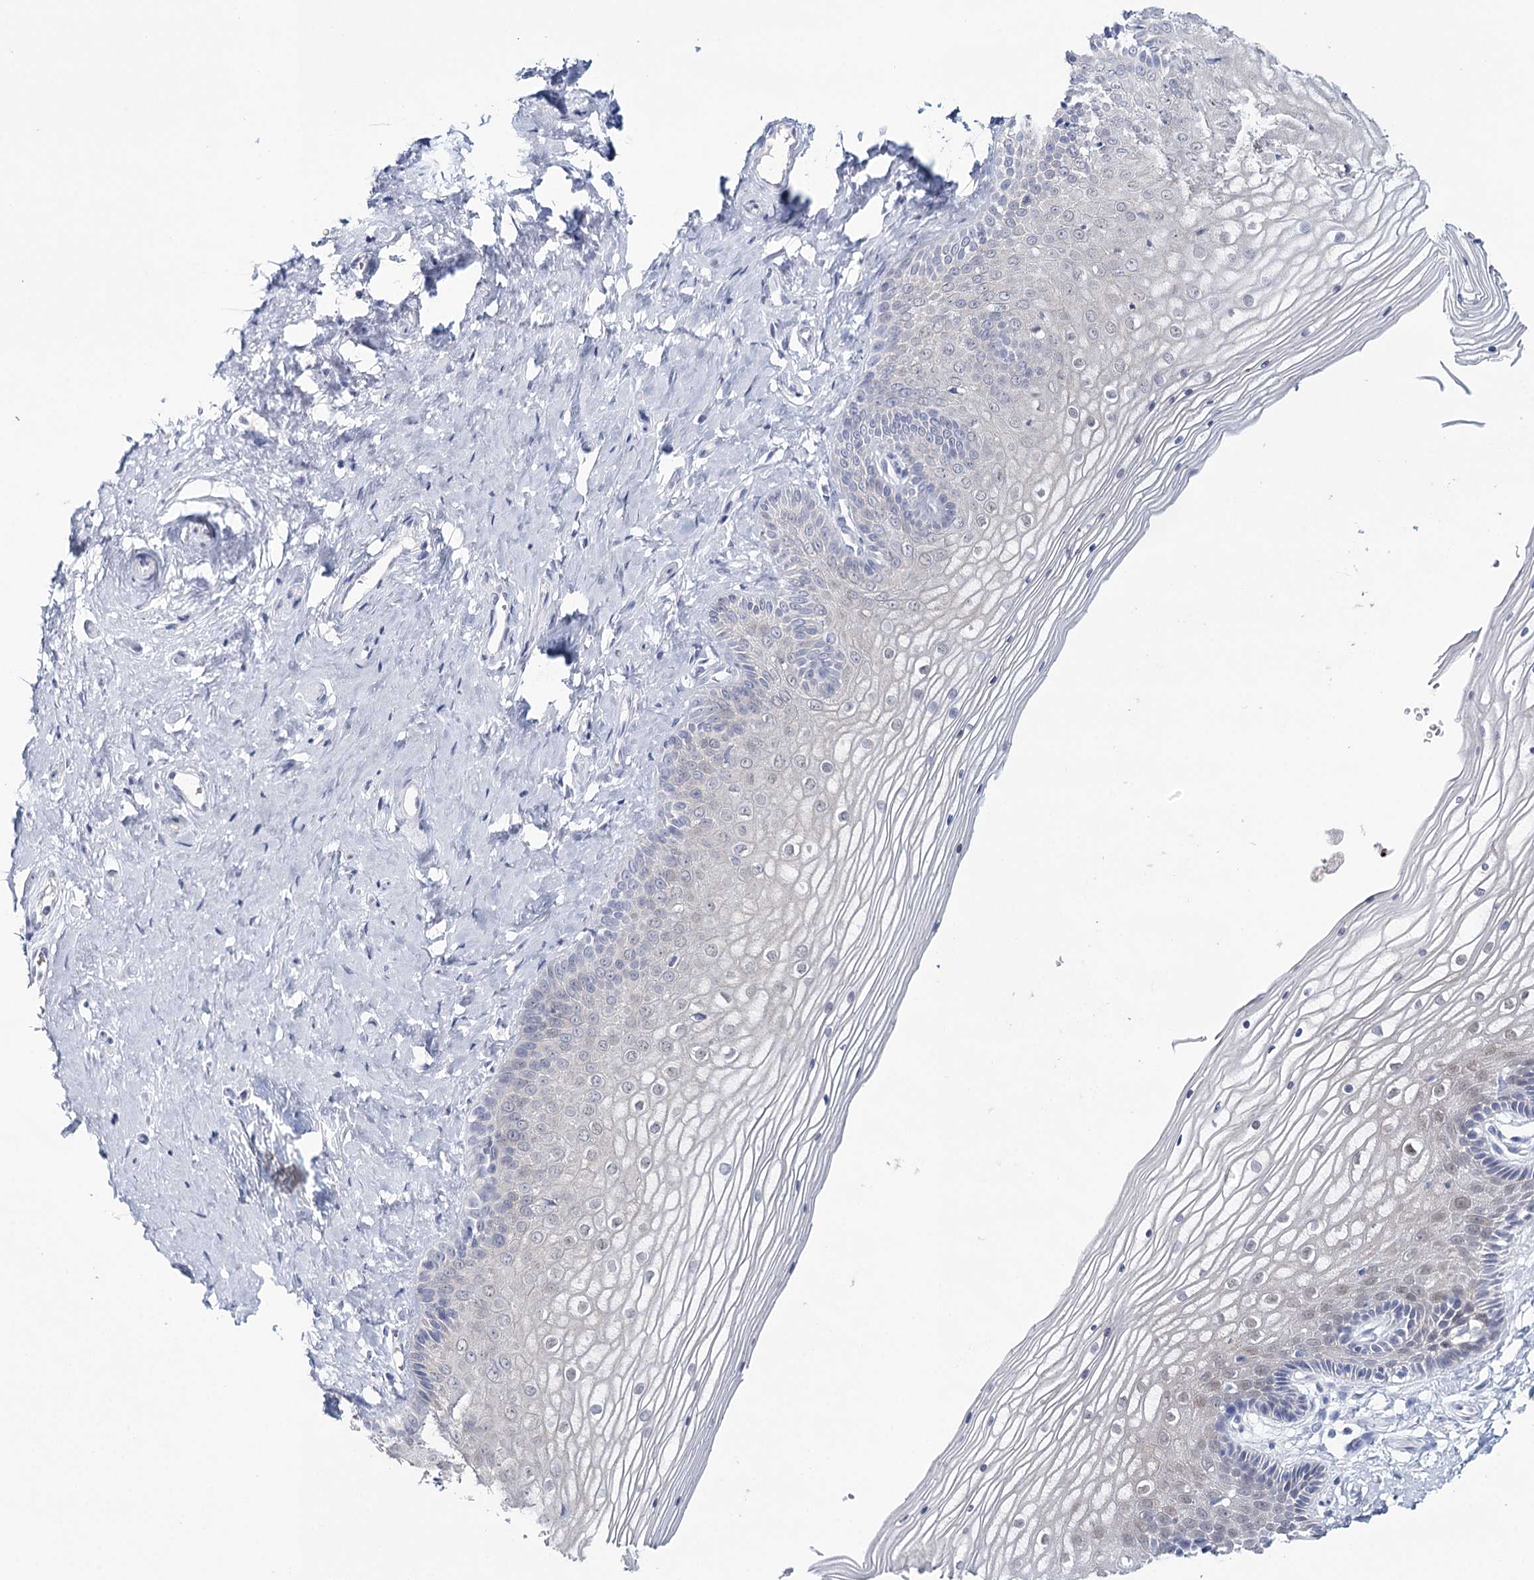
{"staining": {"intensity": "weak", "quantity": "<25%", "location": "cytoplasmic/membranous"}, "tissue": "vagina", "cell_type": "Squamous epithelial cells", "image_type": "normal", "snomed": [{"axis": "morphology", "description": "Normal tissue, NOS"}, {"axis": "topography", "description": "Vagina"}, {"axis": "topography", "description": "Cervix"}], "caption": "Immunohistochemistry (IHC) micrograph of benign vagina stained for a protein (brown), which displays no expression in squamous epithelial cells.", "gene": "HSPA4L", "patient": {"sex": "female", "age": 40}}